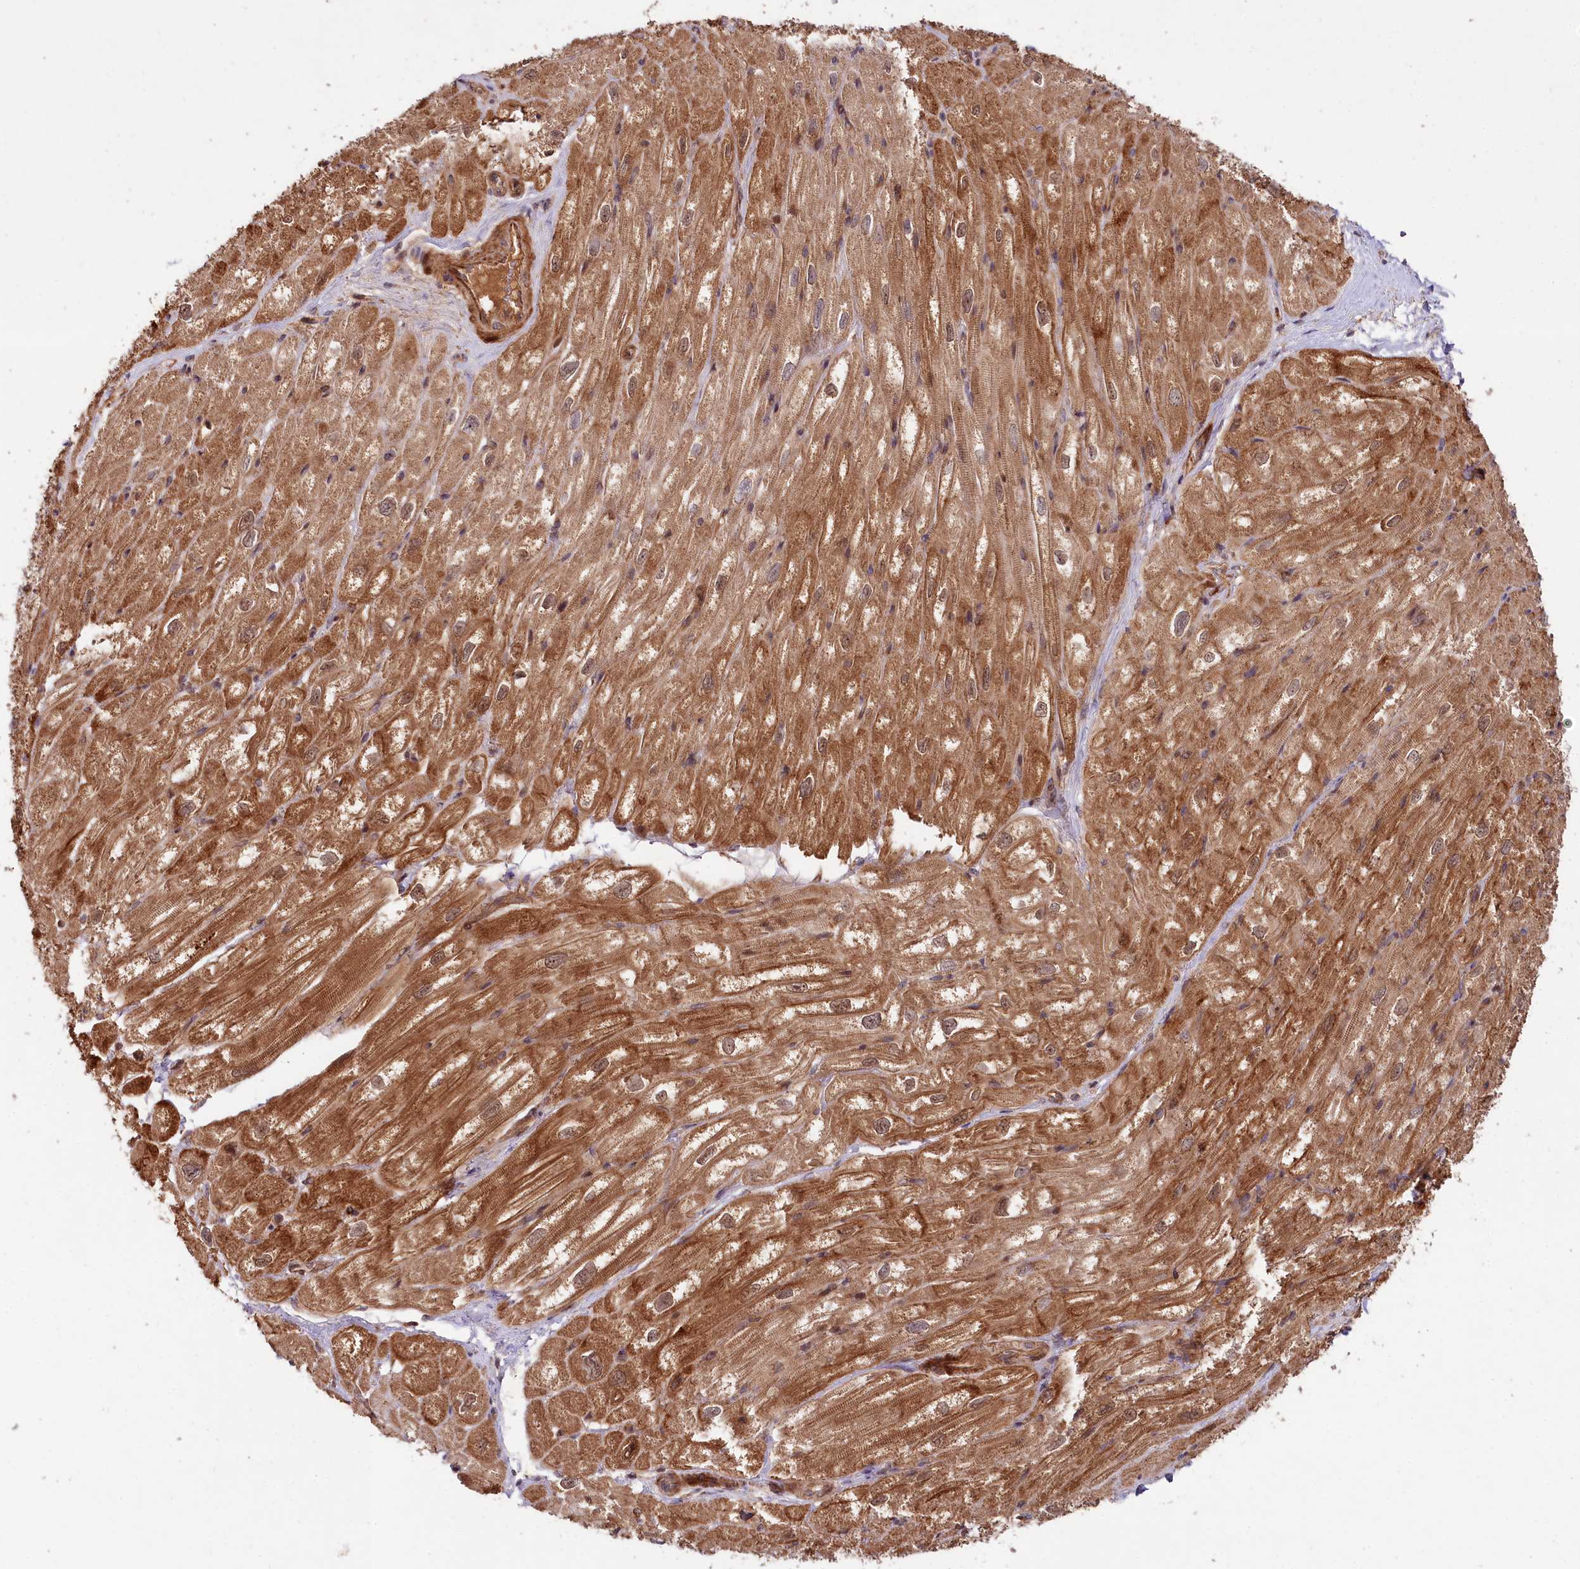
{"staining": {"intensity": "strong", "quantity": ">75%", "location": "cytoplasmic/membranous"}, "tissue": "heart muscle", "cell_type": "Cardiomyocytes", "image_type": "normal", "snomed": [{"axis": "morphology", "description": "Normal tissue, NOS"}, {"axis": "topography", "description": "Heart"}], "caption": "This histopathology image shows IHC staining of normal heart muscle, with high strong cytoplasmic/membranous positivity in approximately >75% of cardiomyocytes.", "gene": "NEDD1", "patient": {"sex": "male", "age": 50}}